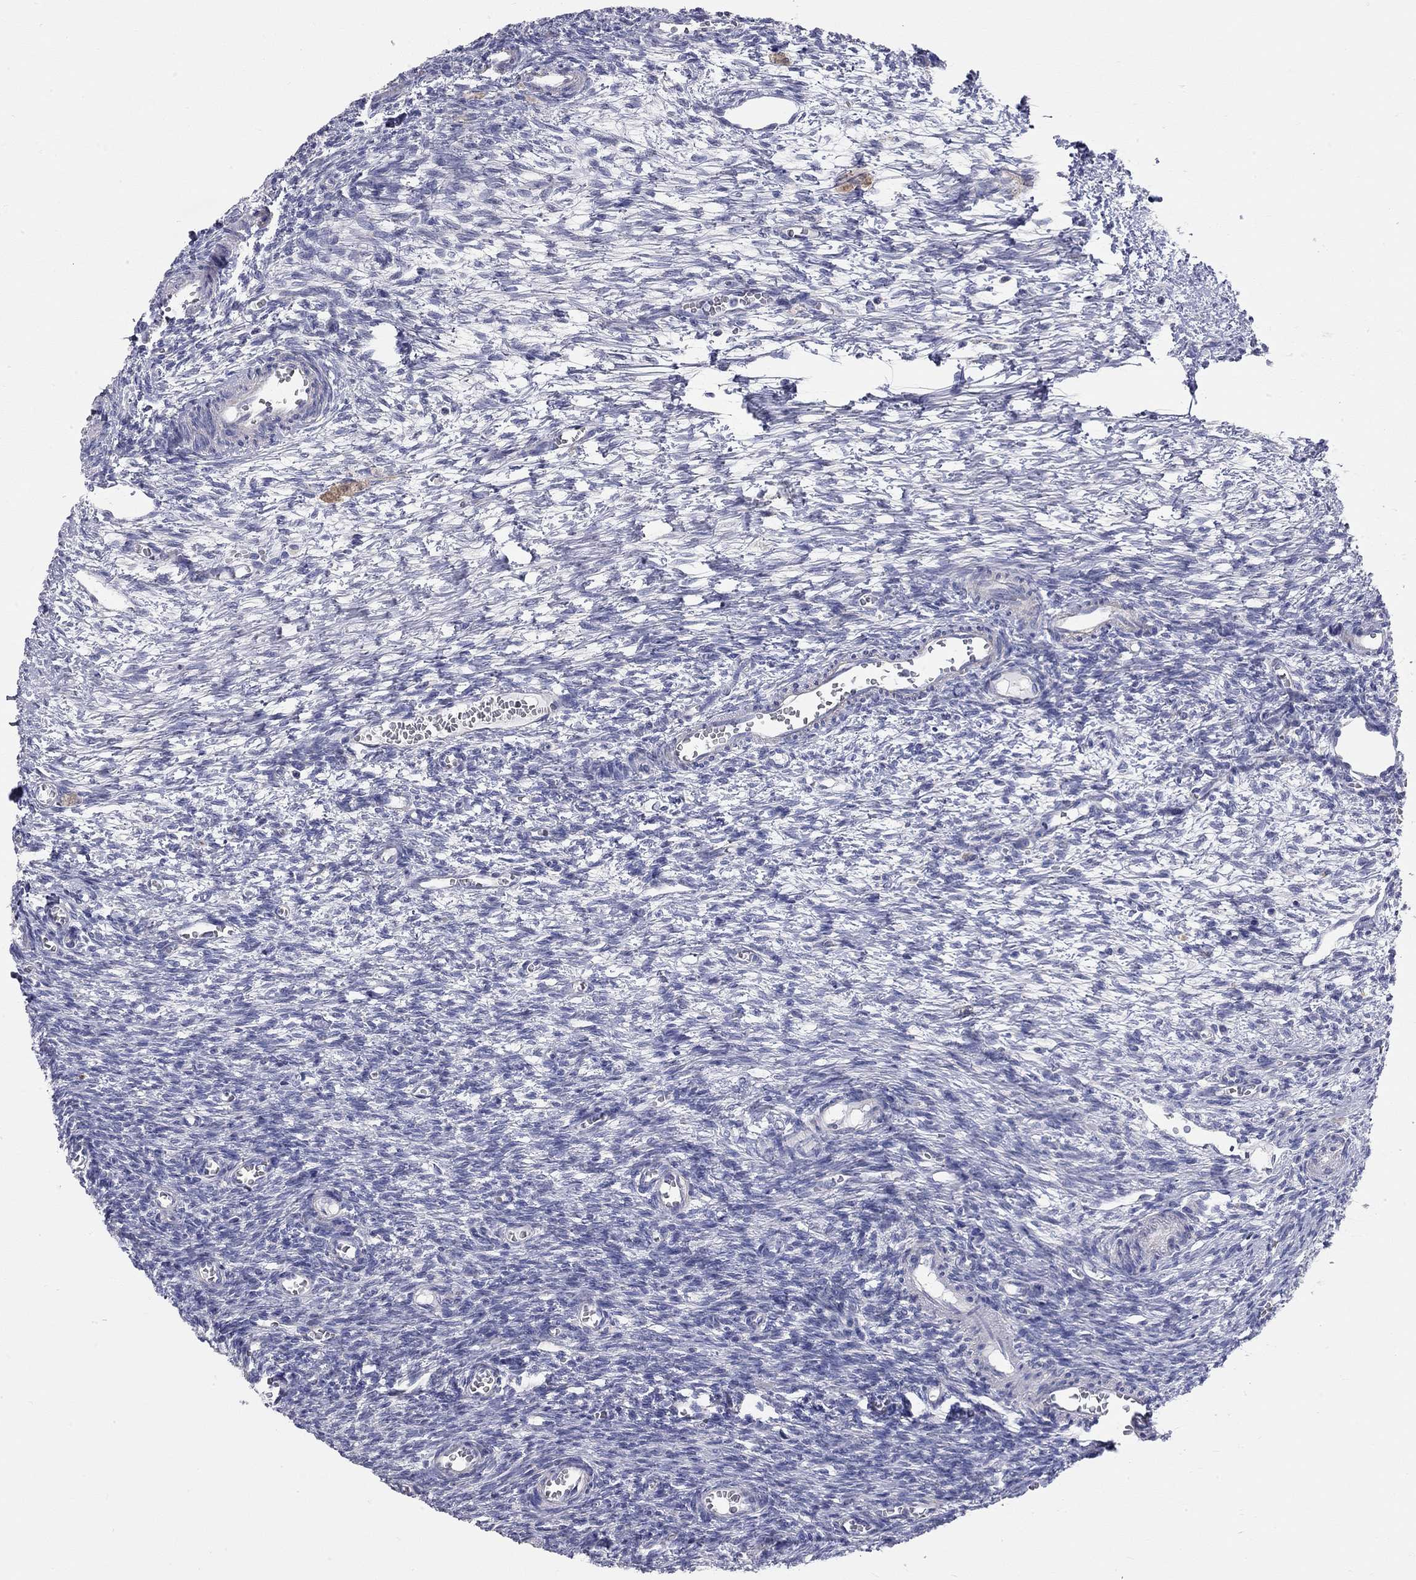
{"staining": {"intensity": "negative", "quantity": "none", "location": "none"}, "tissue": "ovary", "cell_type": "Follicle cells", "image_type": "normal", "snomed": [{"axis": "morphology", "description": "Normal tissue, NOS"}, {"axis": "topography", "description": "Ovary"}], "caption": "The image demonstrates no staining of follicle cells in normal ovary.", "gene": "CFAP161", "patient": {"sex": "female", "age": 27}}